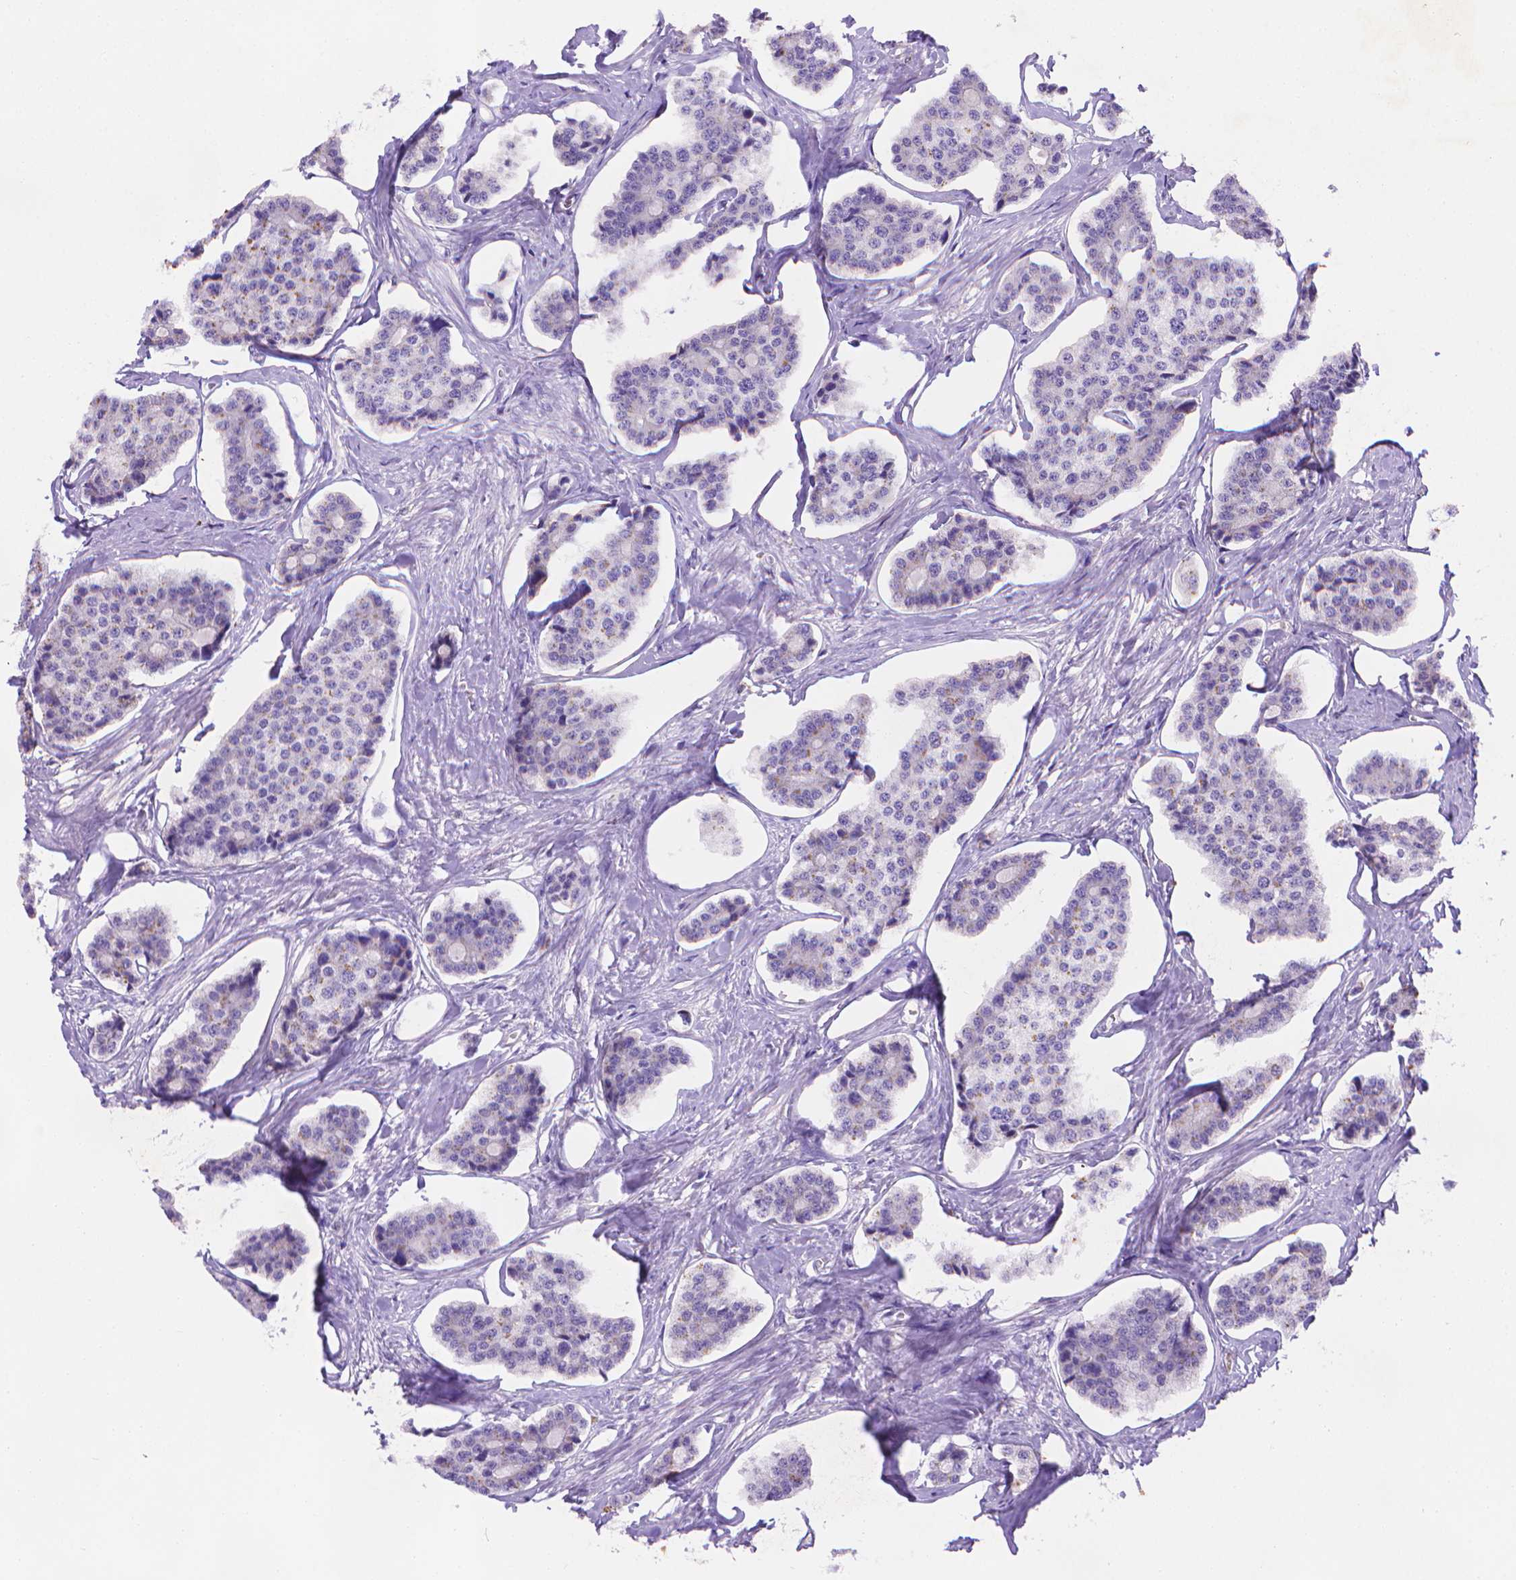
{"staining": {"intensity": "negative", "quantity": "none", "location": "none"}, "tissue": "carcinoid", "cell_type": "Tumor cells", "image_type": "cancer", "snomed": [{"axis": "morphology", "description": "Carcinoid, malignant, NOS"}, {"axis": "topography", "description": "Small intestine"}], "caption": "This is an immunohistochemistry micrograph of human carcinoid. There is no positivity in tumor cells.", "gene": "FGD2", "patient": {"sex": "female", "age": 65}}